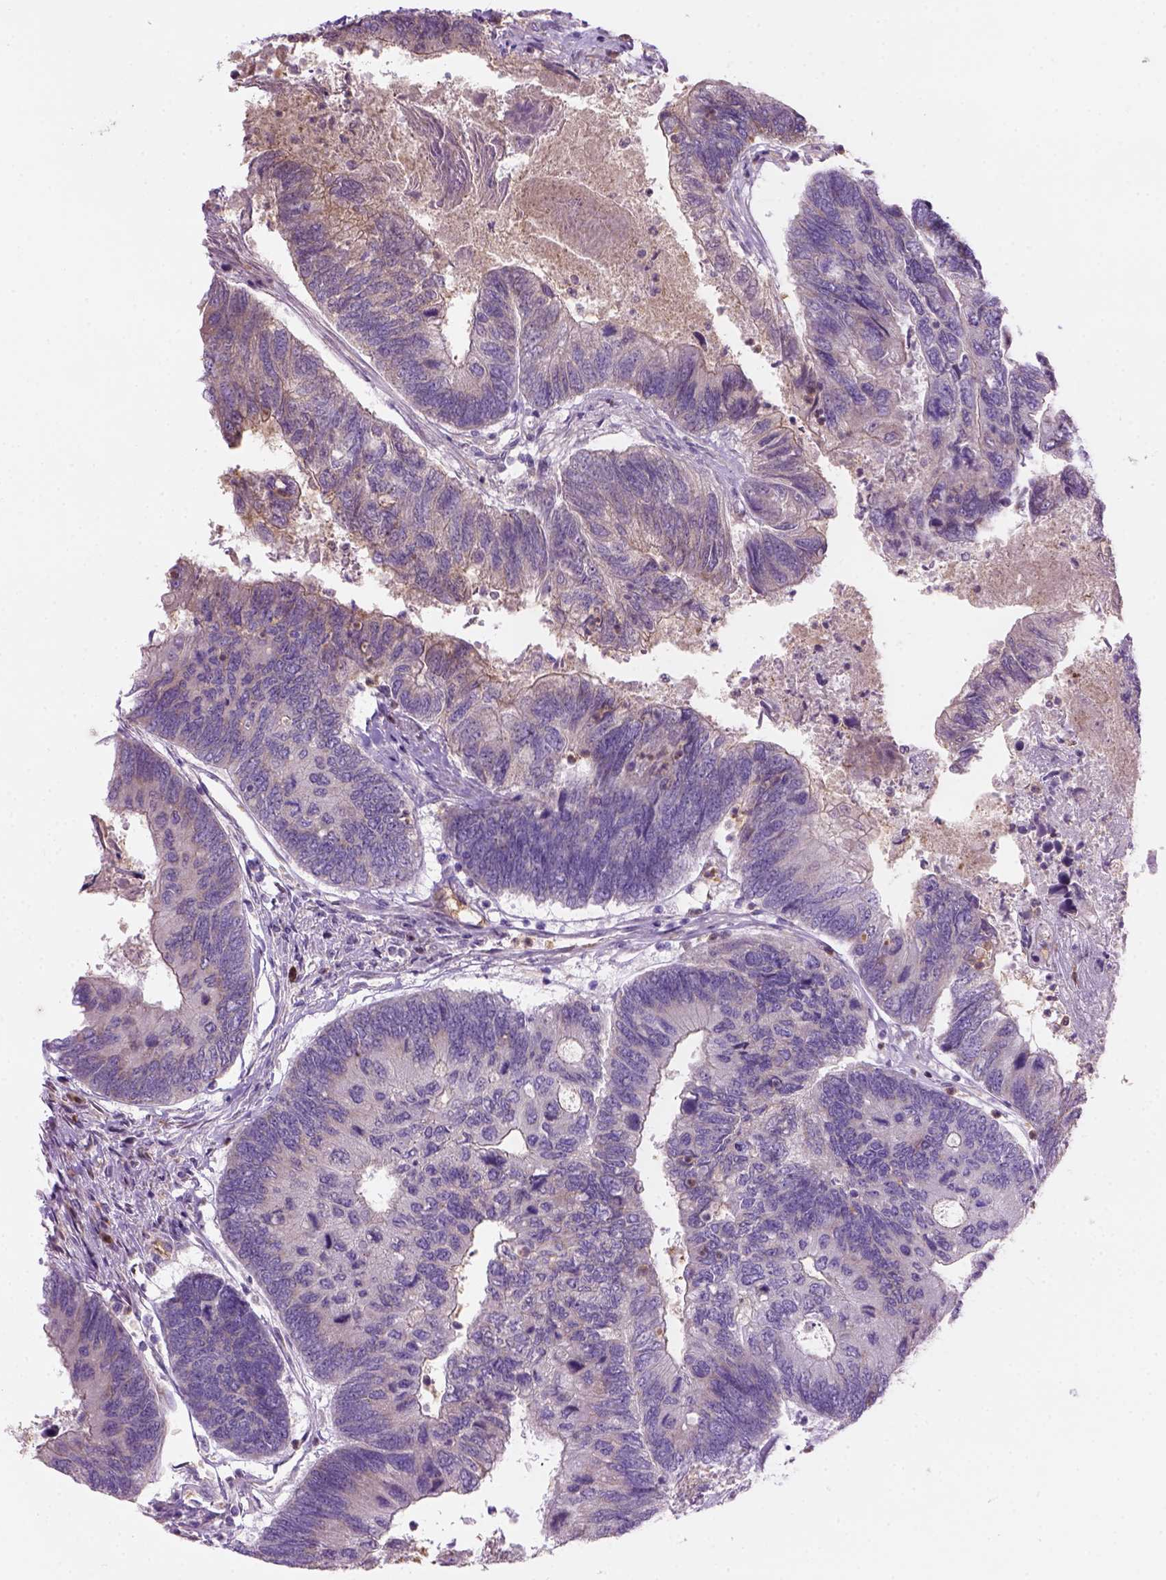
{"staining": {"intensity": "negative", "quantity": "none", "location": "none"}, "tissue": "colorectal cancer", "cell_type": "Tumor cells", "image_type": "cancer", "snomed": [{"axis": "morphology", "description": "Adenocarcinoma, NOS"}, {"axis": "topography", "description": "Colon"}], "caption": "This is a micrograph of IHC staining of colorectal cancer (adenocarcinoma), which shows no staining in tumor cells.", "gene": "CD84", "patient": {"sex": "female", "age": 67}}